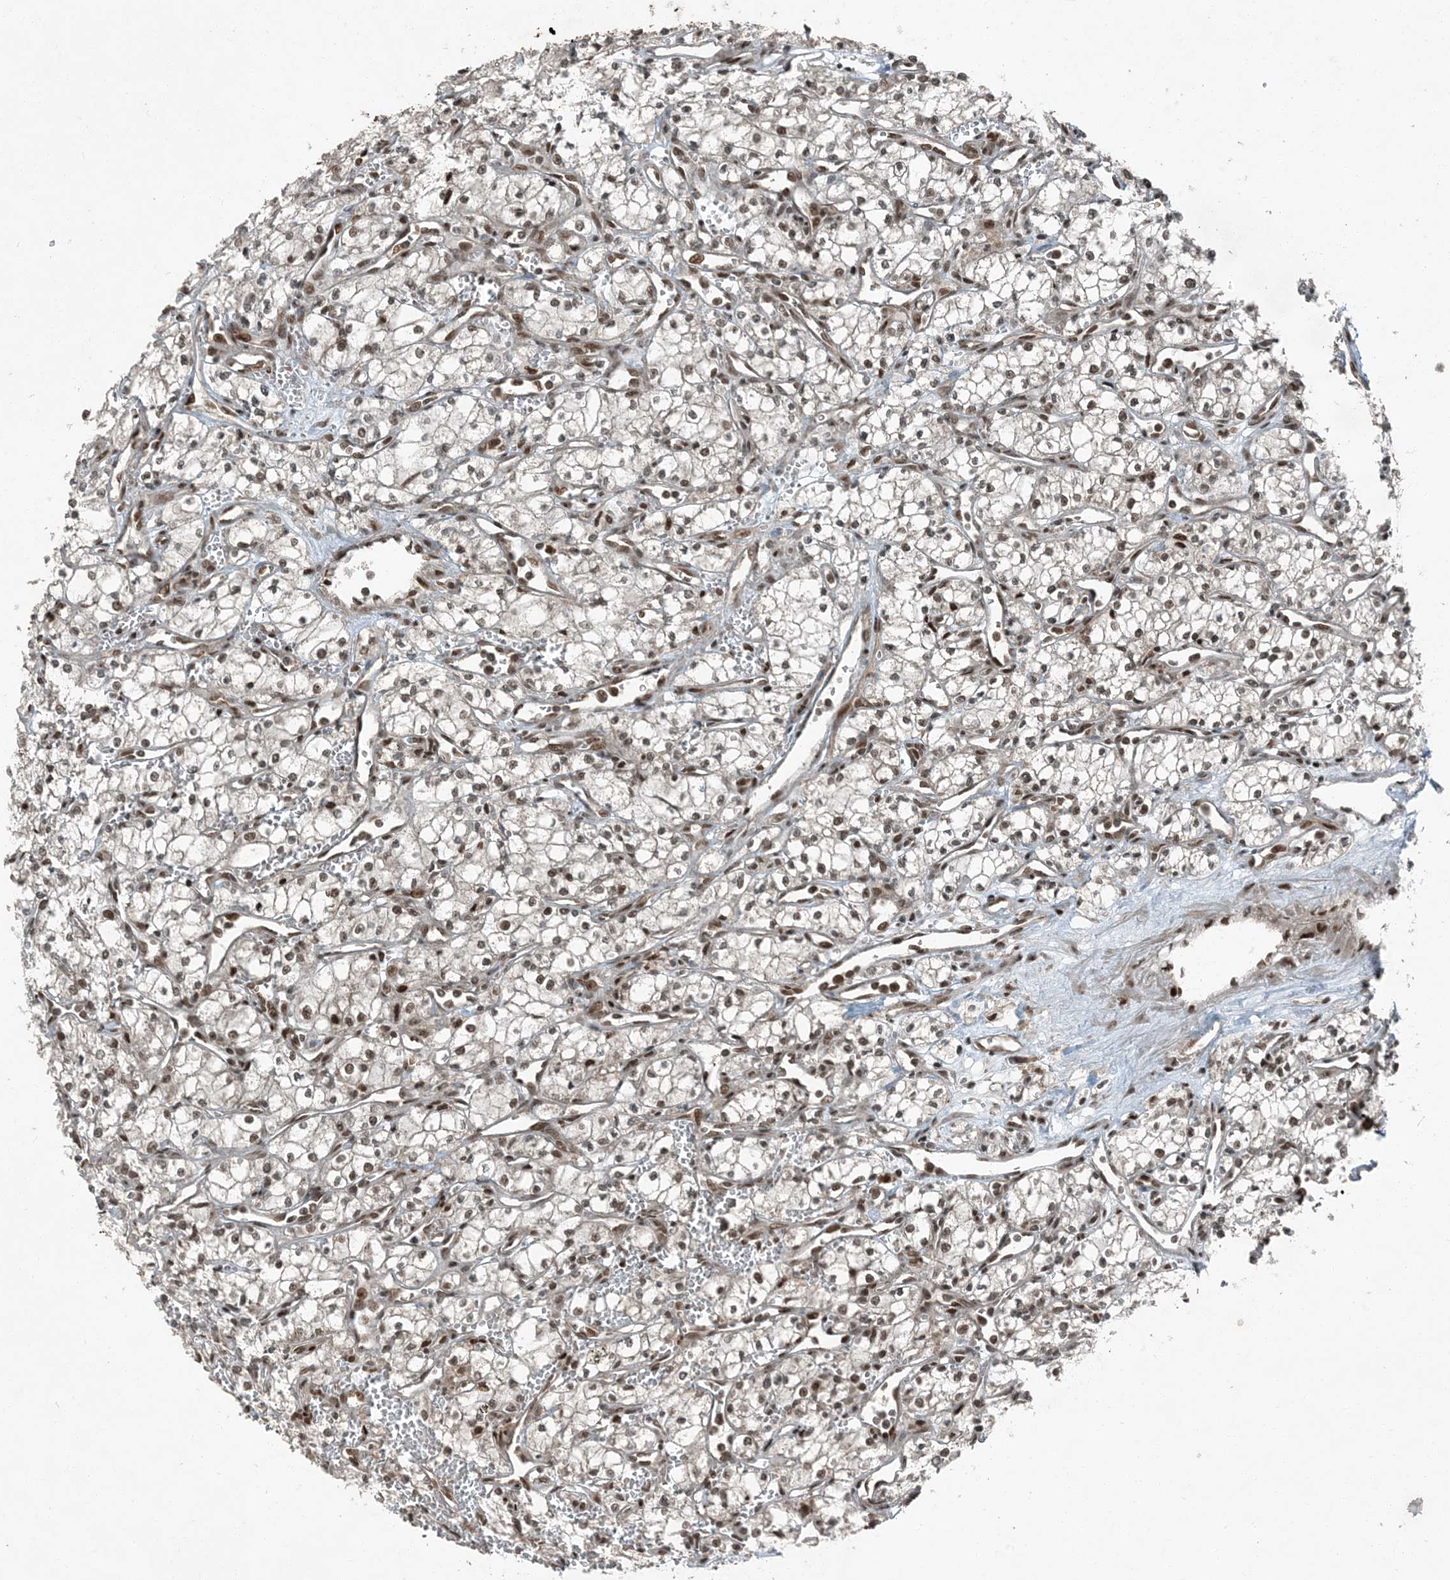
{"staining": {"intensity": "moderate", "quantity": ">75%", "location": "nuclear"}, "tissue": "renal cancer", "cell_type": "Tumor cells", "image_type": "cancer", "snomed": [{"axis": "morphology", "description": "Adenocarcinoma, NOS"}, {"axis": "topography", "description": "Kidney"}], "caption": "The micrograph reveals a brown stain indicating the presence of a protein in the nuclear of tumor cells in renal cancer.", "gene": "TRAPPC12", "patient": {"sex": "male", "age": 59}}